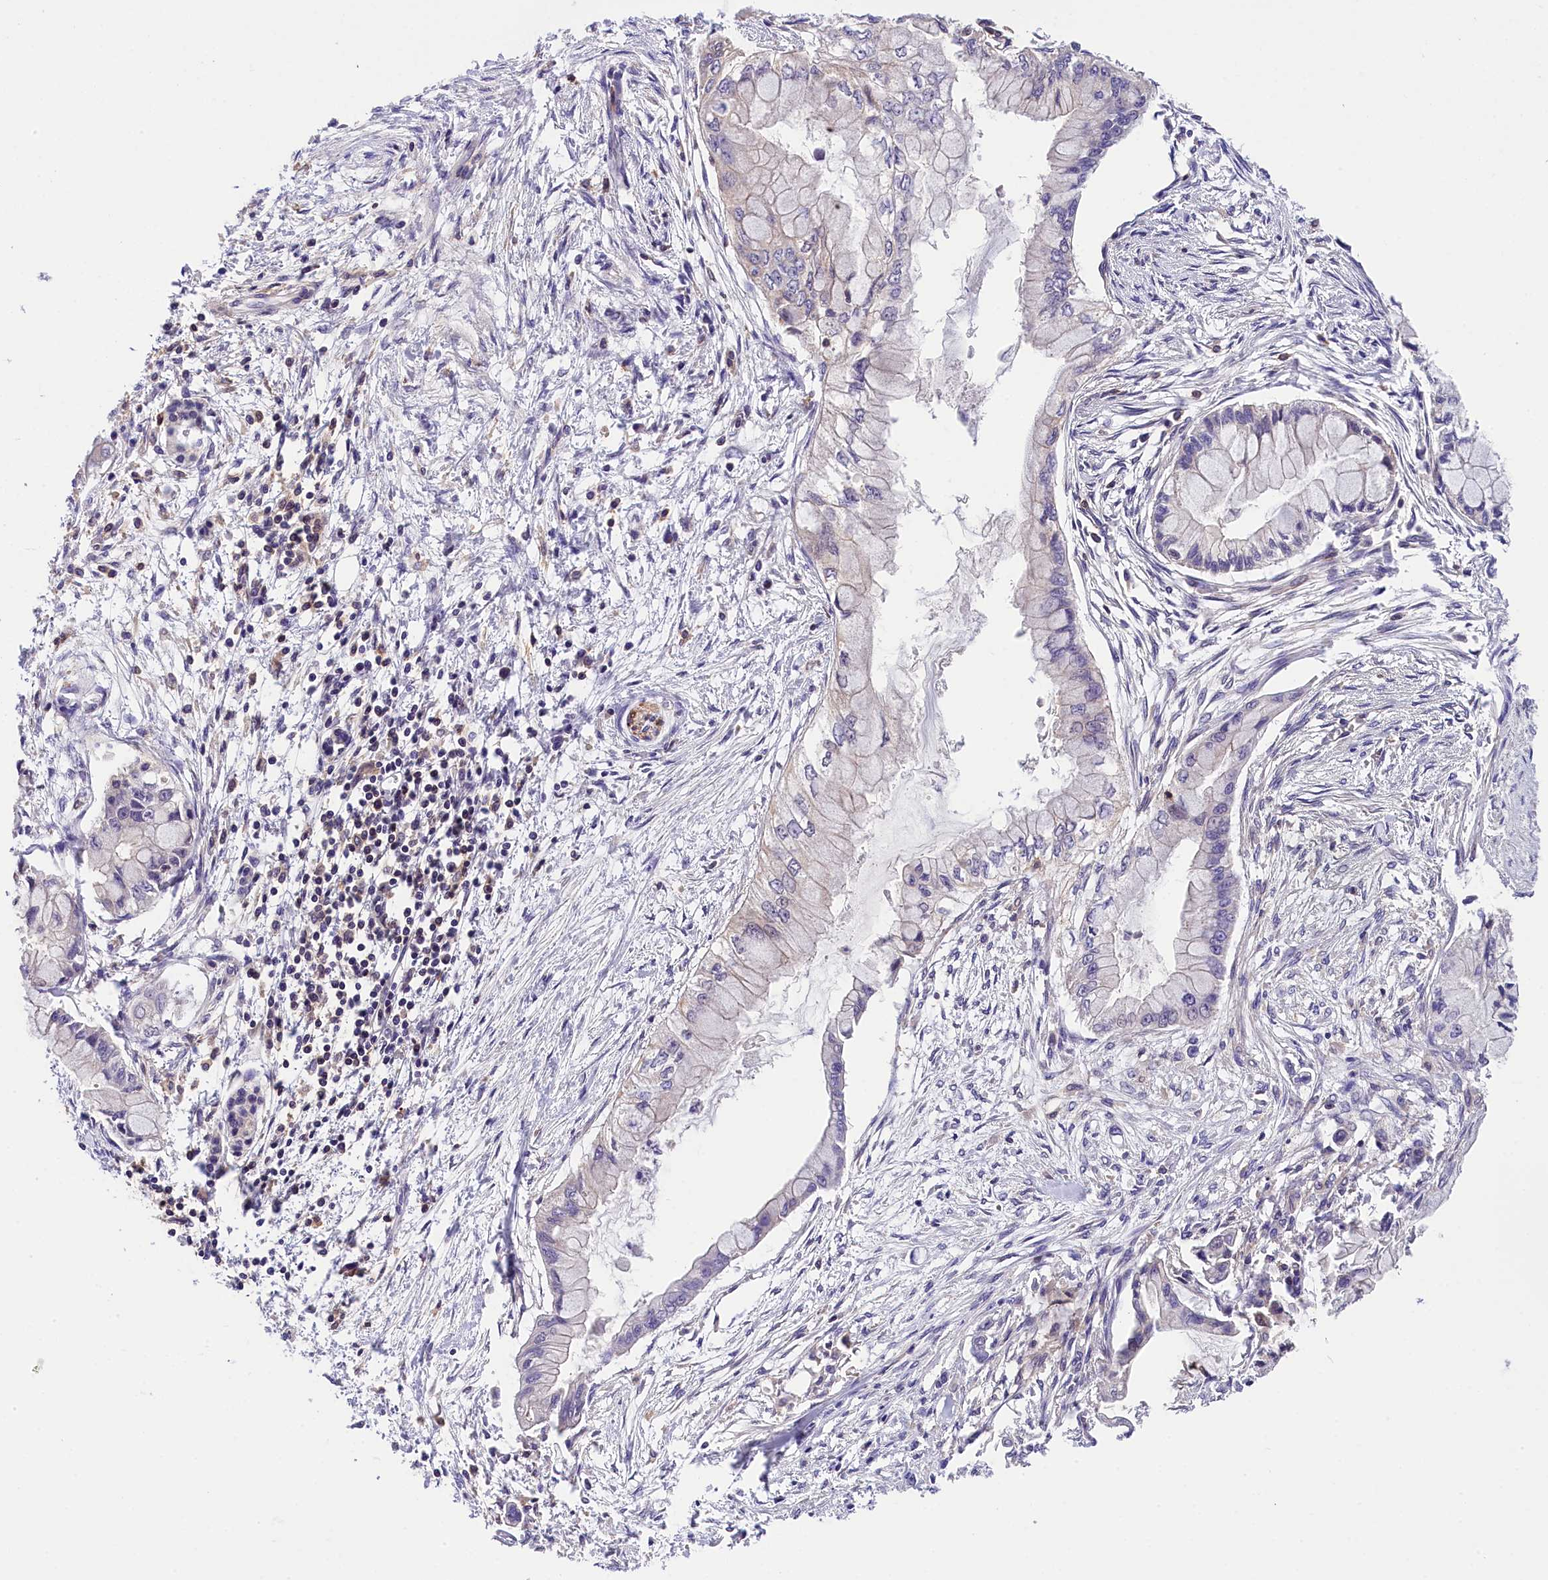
{"staining": {"intensity": "negative", "quantity": "none", "location": "none"}, "tissue": "pancreatic cancer", "cell_type": "Tumor cells", "image_type": "cancer", "snomed": [{"axis": "morphology", "description": "Adenocarcinoma, NOS"}, {"axis": "topography", "description": "Pancreas"}], "caption": "High magnification brightfield microscopy of adenocarcinoma (pancreatic) stained with DAB (3,3'-diaminobenzidine) (brown) and counterstained with hematoxylin (blue): tumor cells show no significant expression.", "gene": "SKIDA1", "patient": {"sex": "male", "age": 48}}